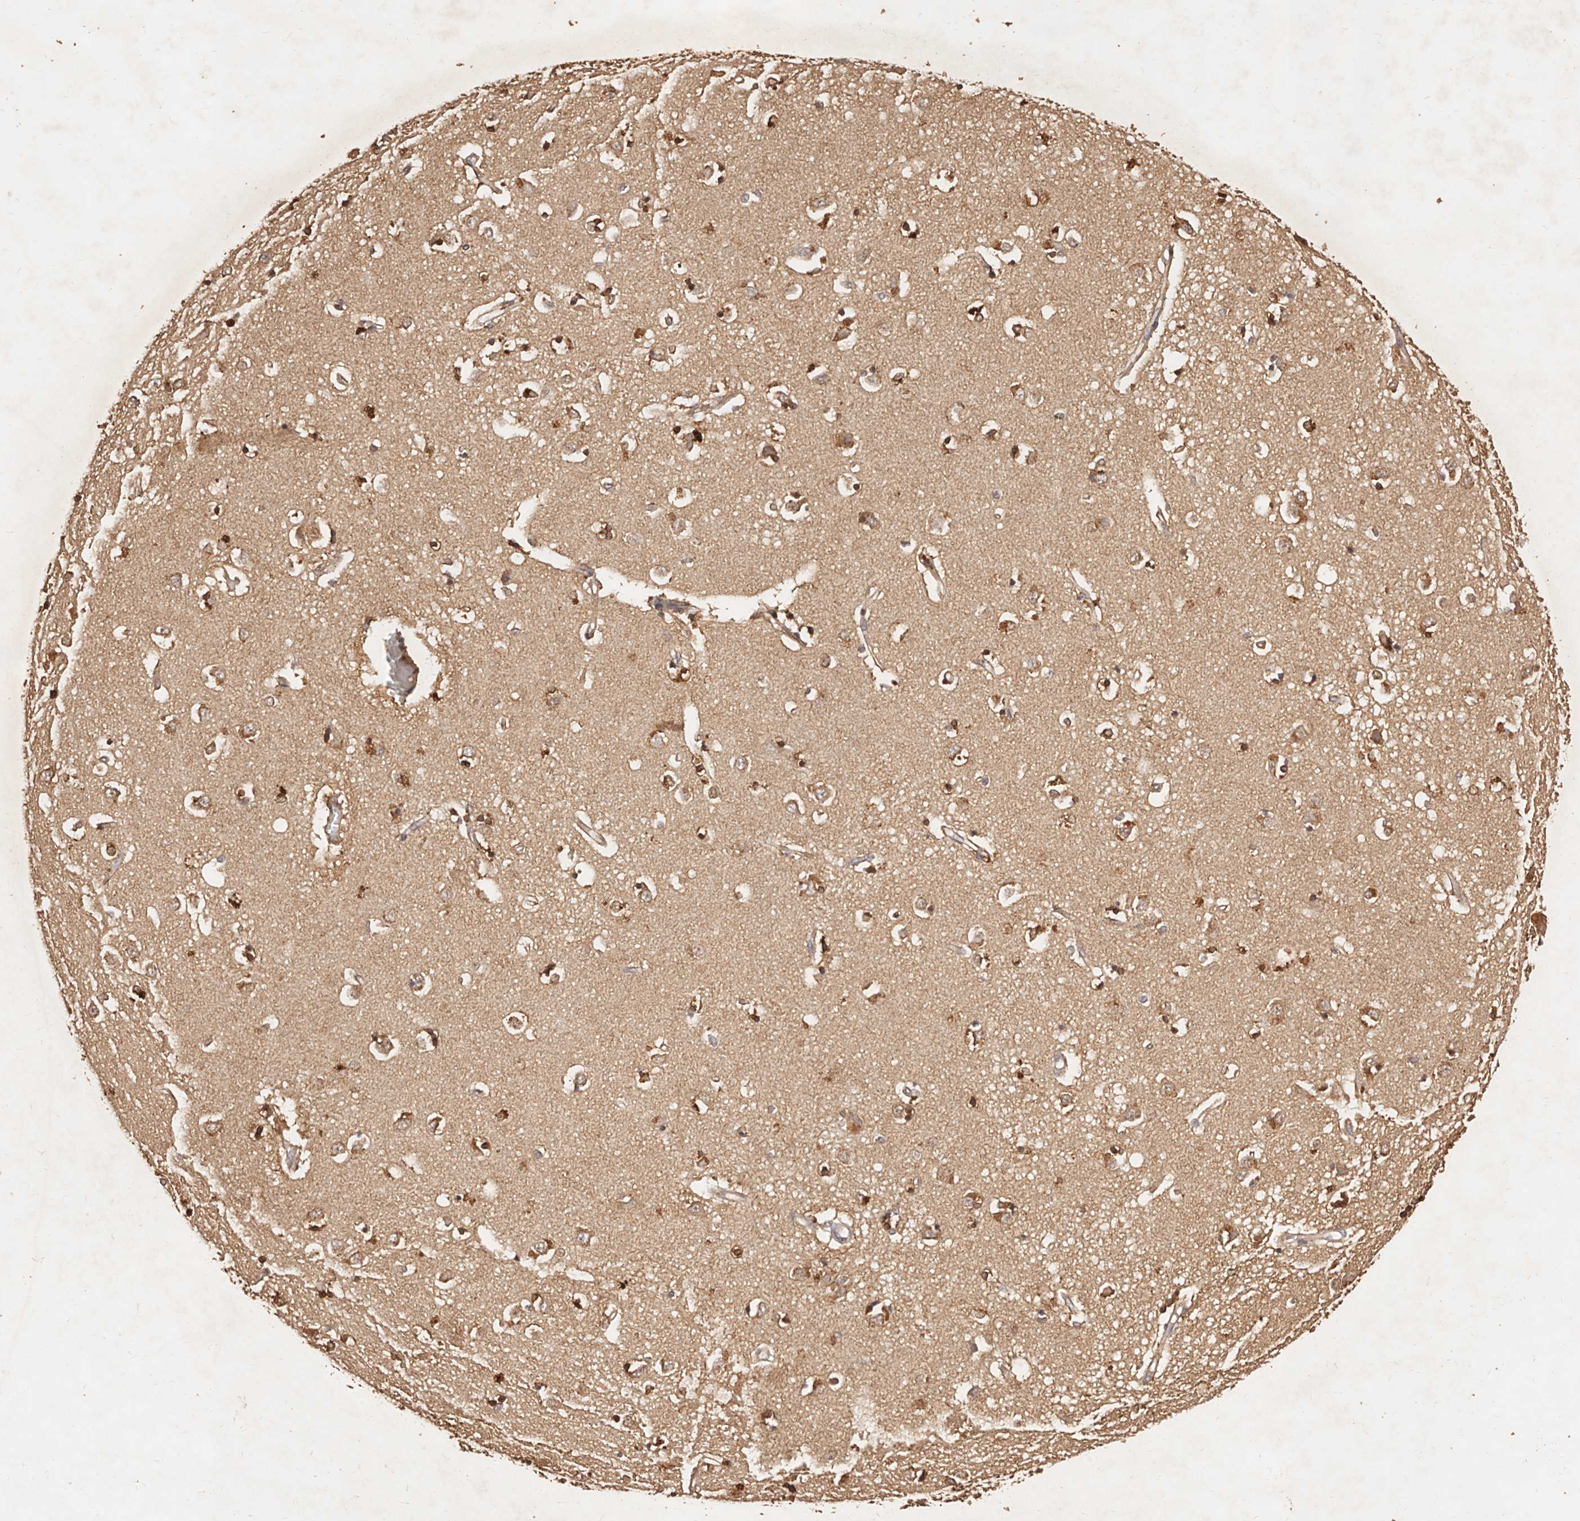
{"staining": {"intensity": "moderate", "quantity": "25%-75%", "location": "cytoplasmic/membranous"}, "tissue": "caudate", "cell_type": "Glial cells", "image_type": "normal", "snomed": [{"axis": "morphology", "description": "Normal tissue, NOS"}, {"axis": "topography", "description": "Lateral ventricle wall"}], "caption": "Immunohistochemistry (DAB) staining of normal human caudate displays moderate cytoplasmic/membranous protein expression in about 25%-75% of glial cells. Using DAB (brown) and hematoxylin (blue) stains, captured at high magnification using brightfield microscopy.", "gene": "CCL14", "patient": {"sex": "male", "age": 45}}